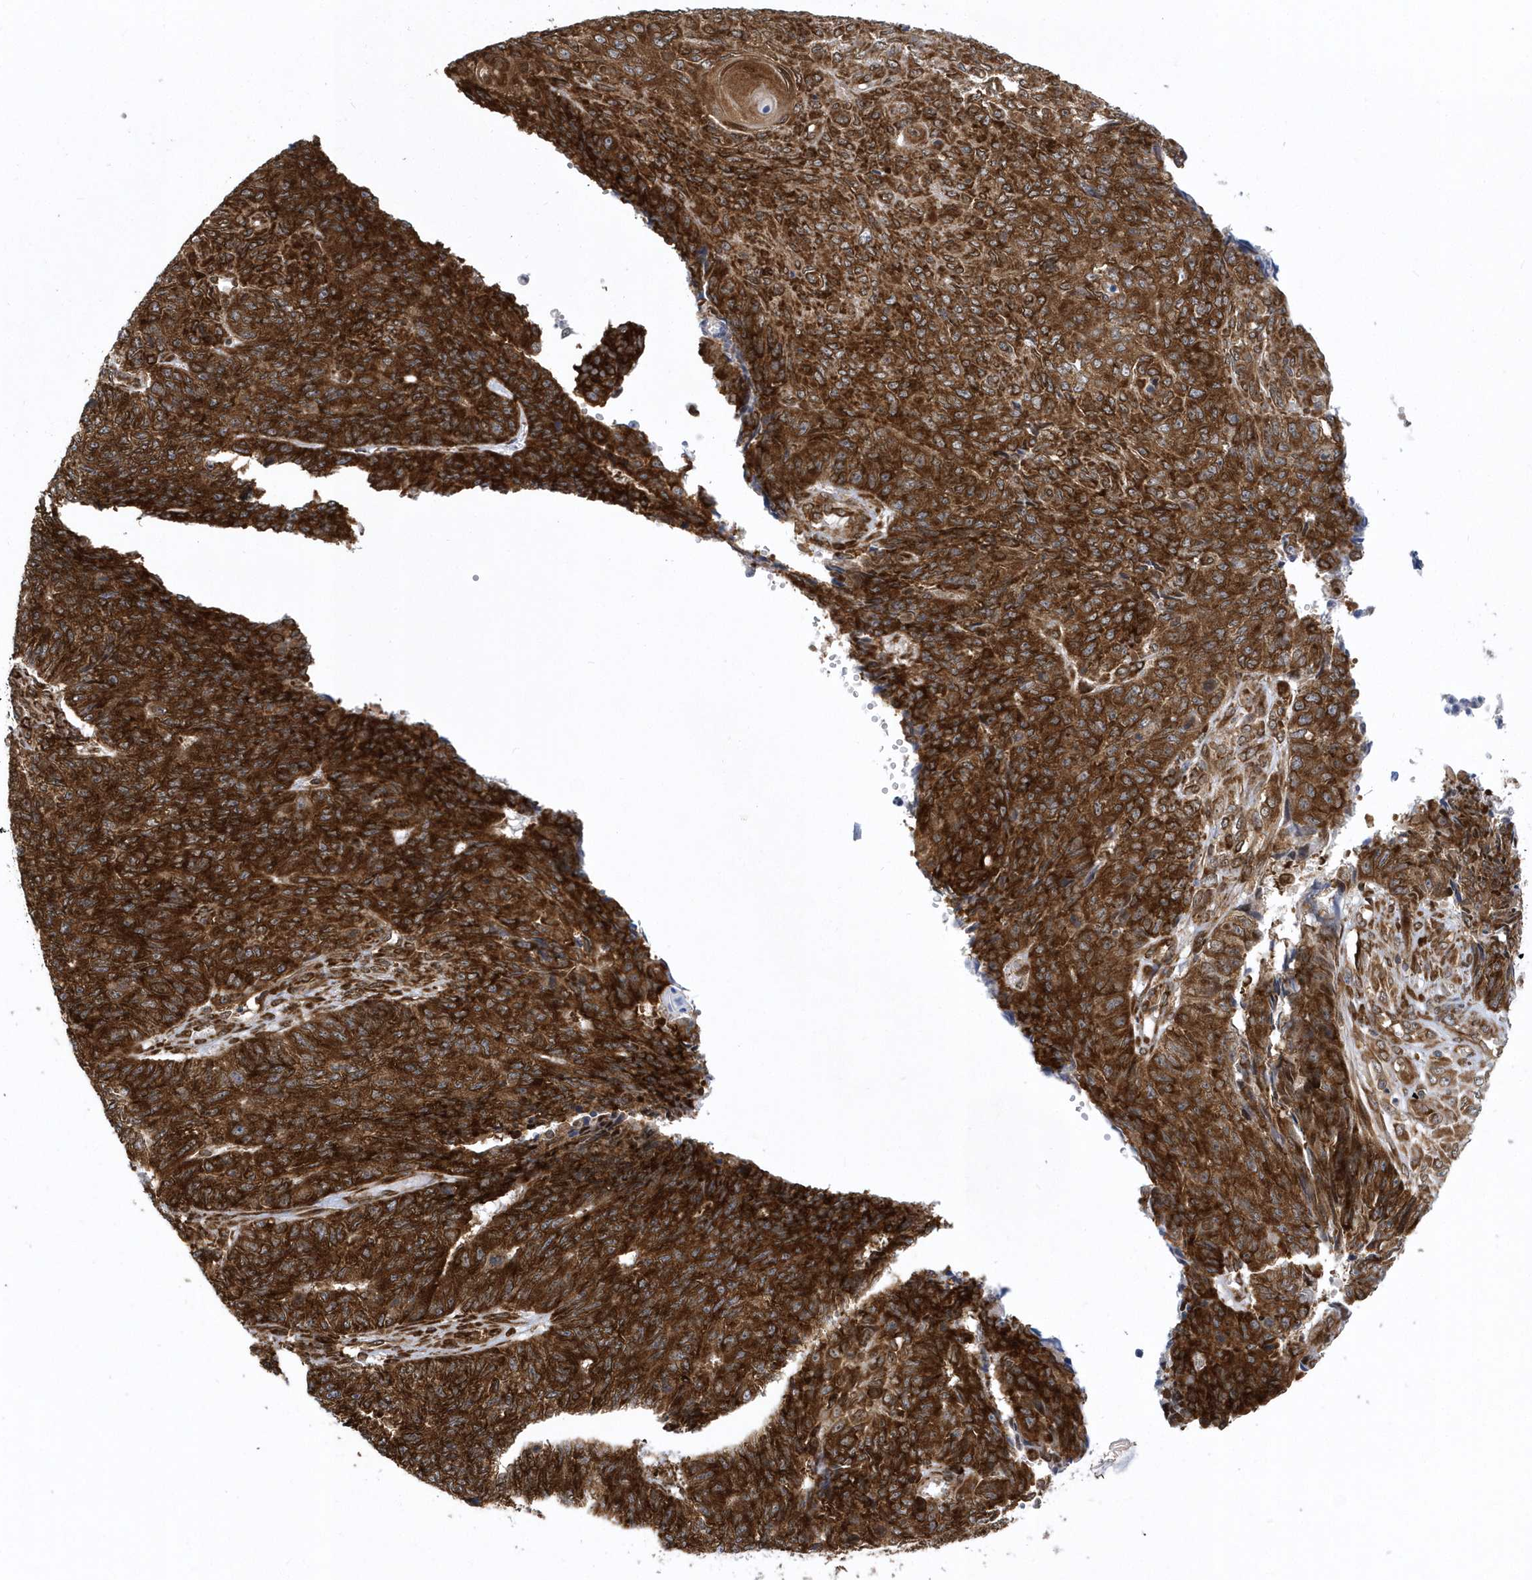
{"staining": {"intensity": "strong", "quantity": ">75%", "location": "cytoplasmic/membranous,nuclear"}, "tissue": "endometrial cancer", "cell_type": "Tumor cells", "image_type": "cancer", "snomed": [{"axis": "morphology", "description": "Adenocarcinoma, NOS"}, {"axis": "topography", "description": "Endometrium"}], "caption": "This is an image of immunohistochemistry (IHC) staining of endometrial cancer (adenocarcinoma), which shows strong staining in the cytoplasmic/membranous and nuclear of tumor cells.", "gene": "PHF1", "patient": {"sex": "female", "age": 32}}